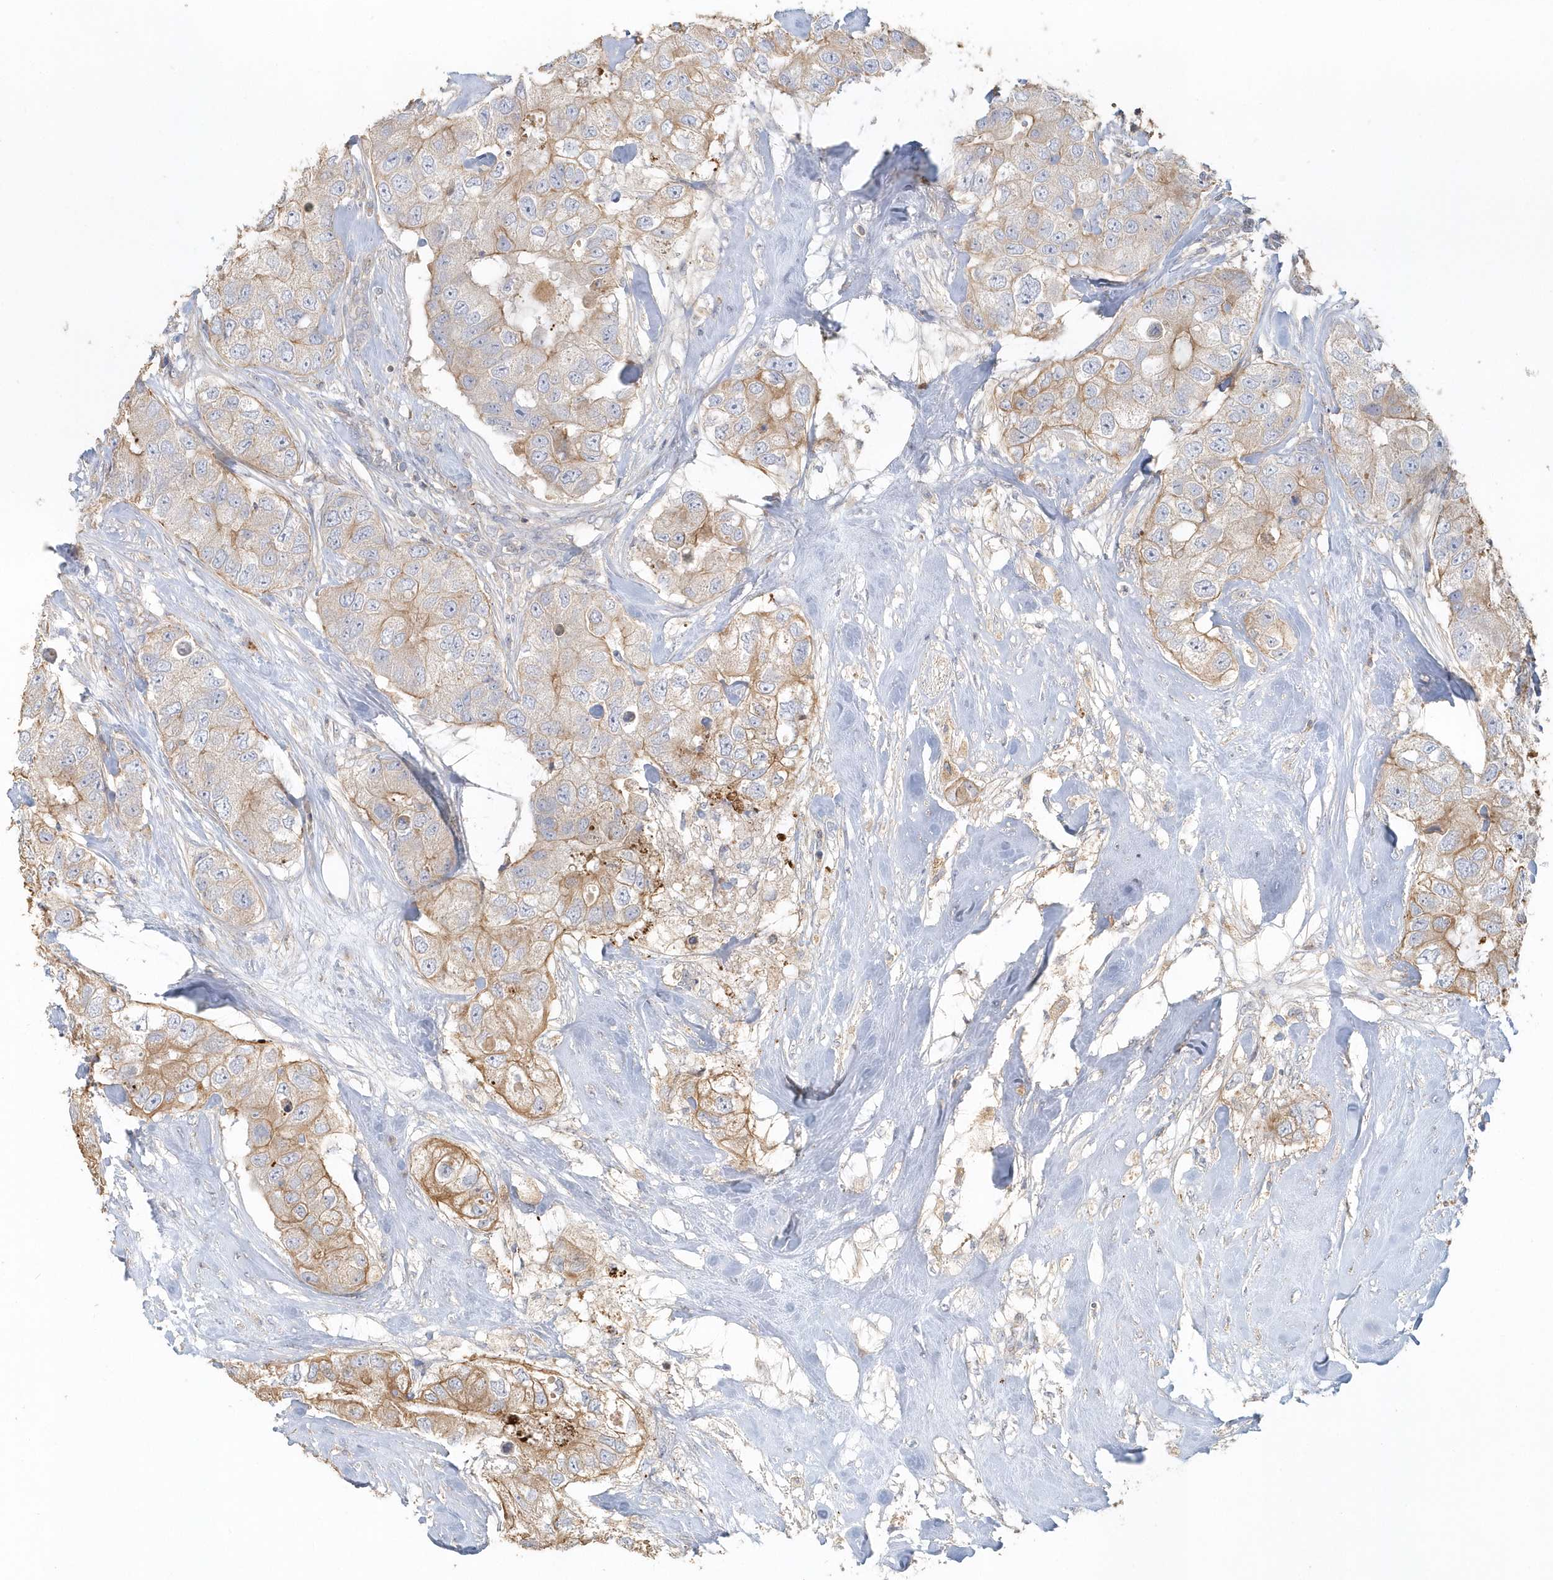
{"staining": {"intensity": "moderate", "quantity": "25%-75%", "location": "cytoplasmic/membranous"}, "tissue": "breast cancer", "cell_type": "Tumor cells", "image_type": "cancer", "snomed": [{"axis": "morphology", "description": "Duct carcinoma"}, {"axis": "topography", "description": "Breast"}], "caption": "Protein positivity by immunohistochemistry exhibits moderate cytoplasmic/membranous expression in about 25%-75% of tumor cells in breast invasive ductal carcinoma. The protein is shown in brown color, while the nuclei are stained blue.", "gene": "MMRN1", "patient": {"sex": "female", "age": 62}}